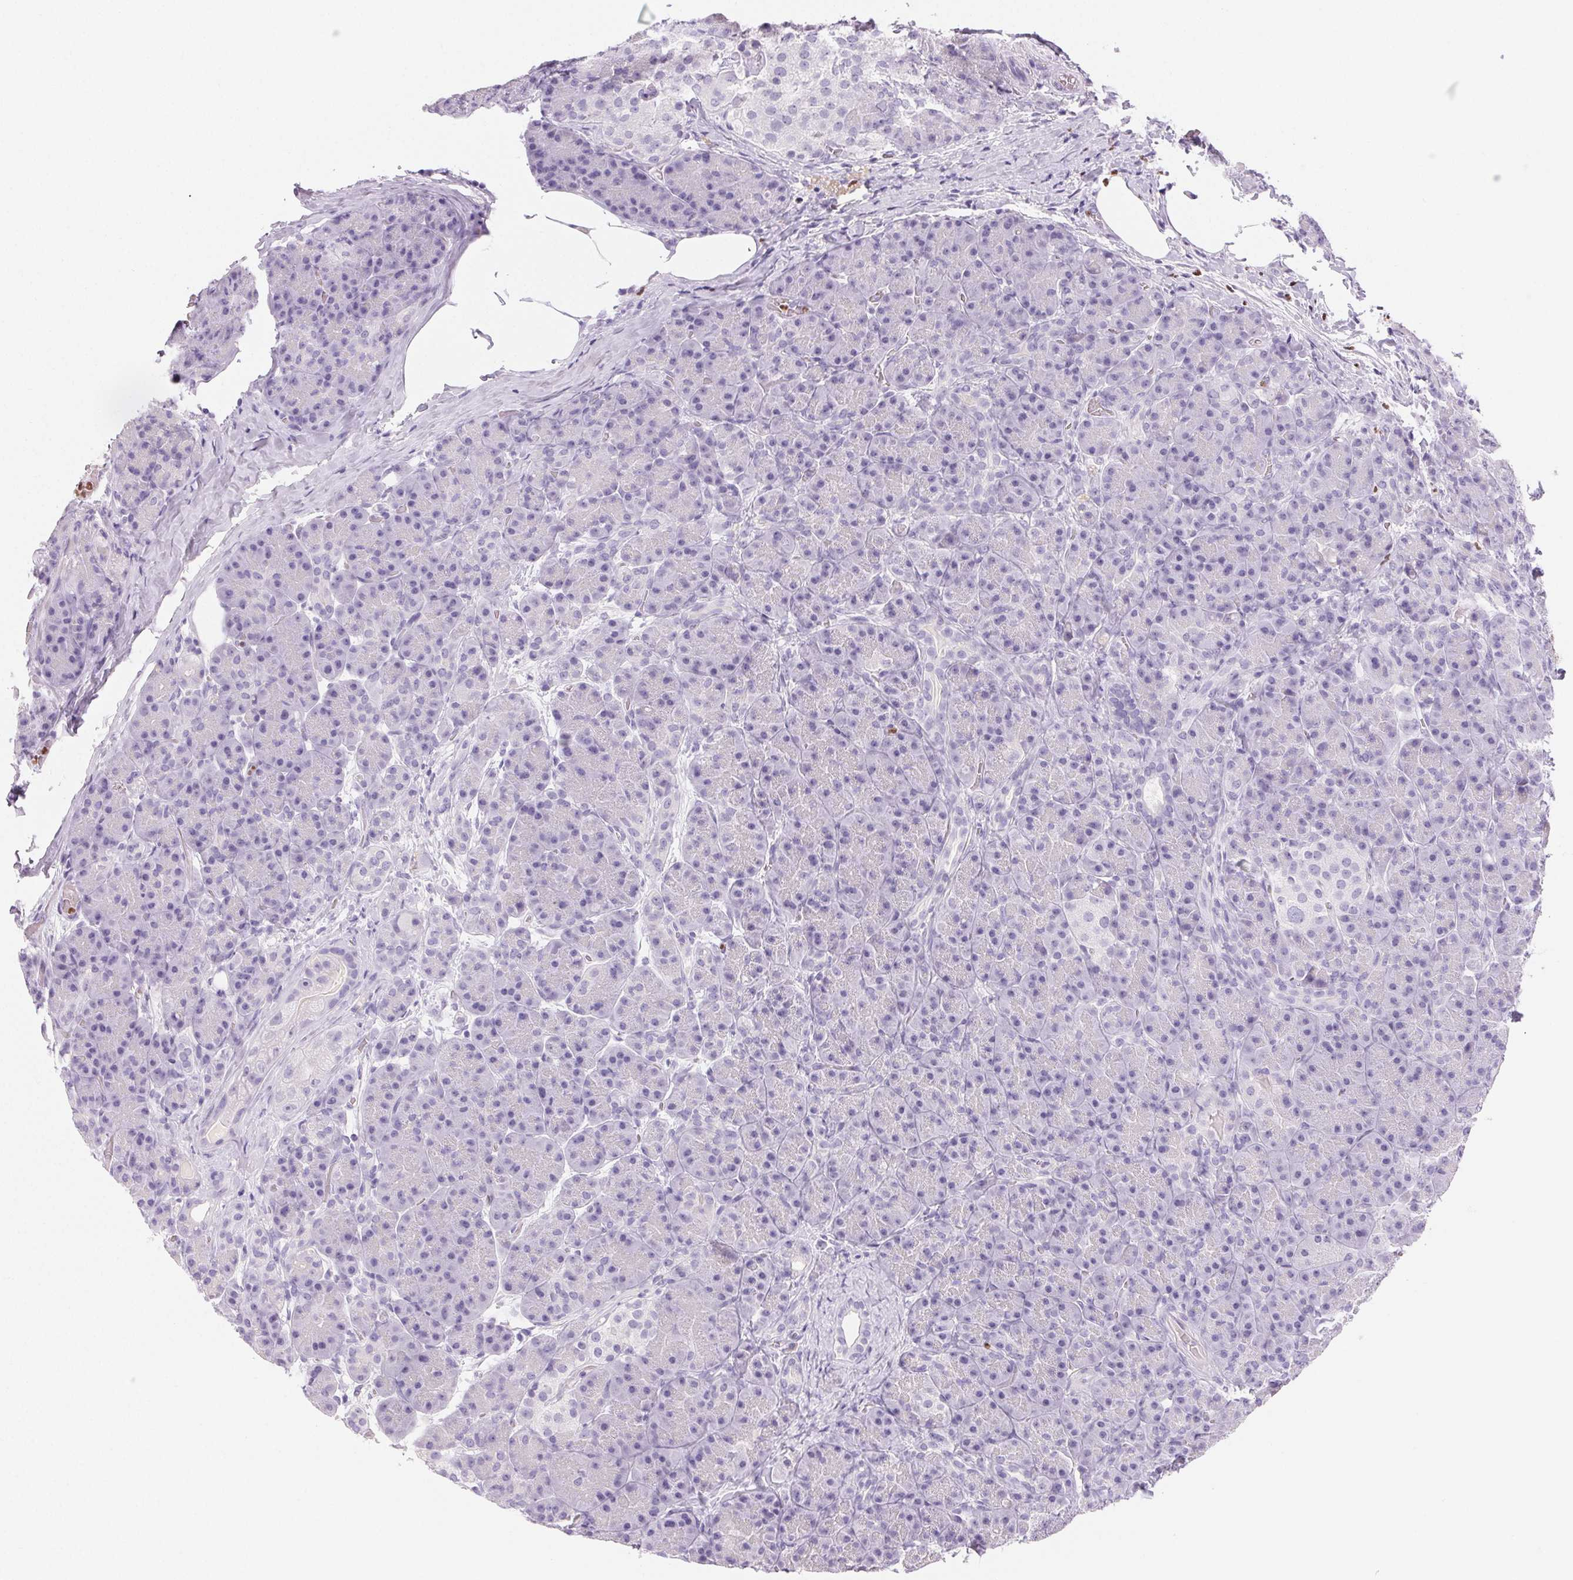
{"staining": {"intensity": "negative", "quantity": "none", "location": "none"}, "tissue": "pancreas", "cell_type": "Exocrine glandular cells", "image_type": "normal", "snomed": [{"axis": "morphology", "description": "Normal tissue, NOS"}, {"axis": "topography", "description": "Pancreas"}], "caption": "A photomicrograph of pancreas stained for a protein displays no brown staining in exocrine glandular cells. The staining is performed using DAB brown chromogen with nuclei counter-stained in using hematoxylin.", "gene": "PADI4", "patient": {"sex": "male", "age": 57}}